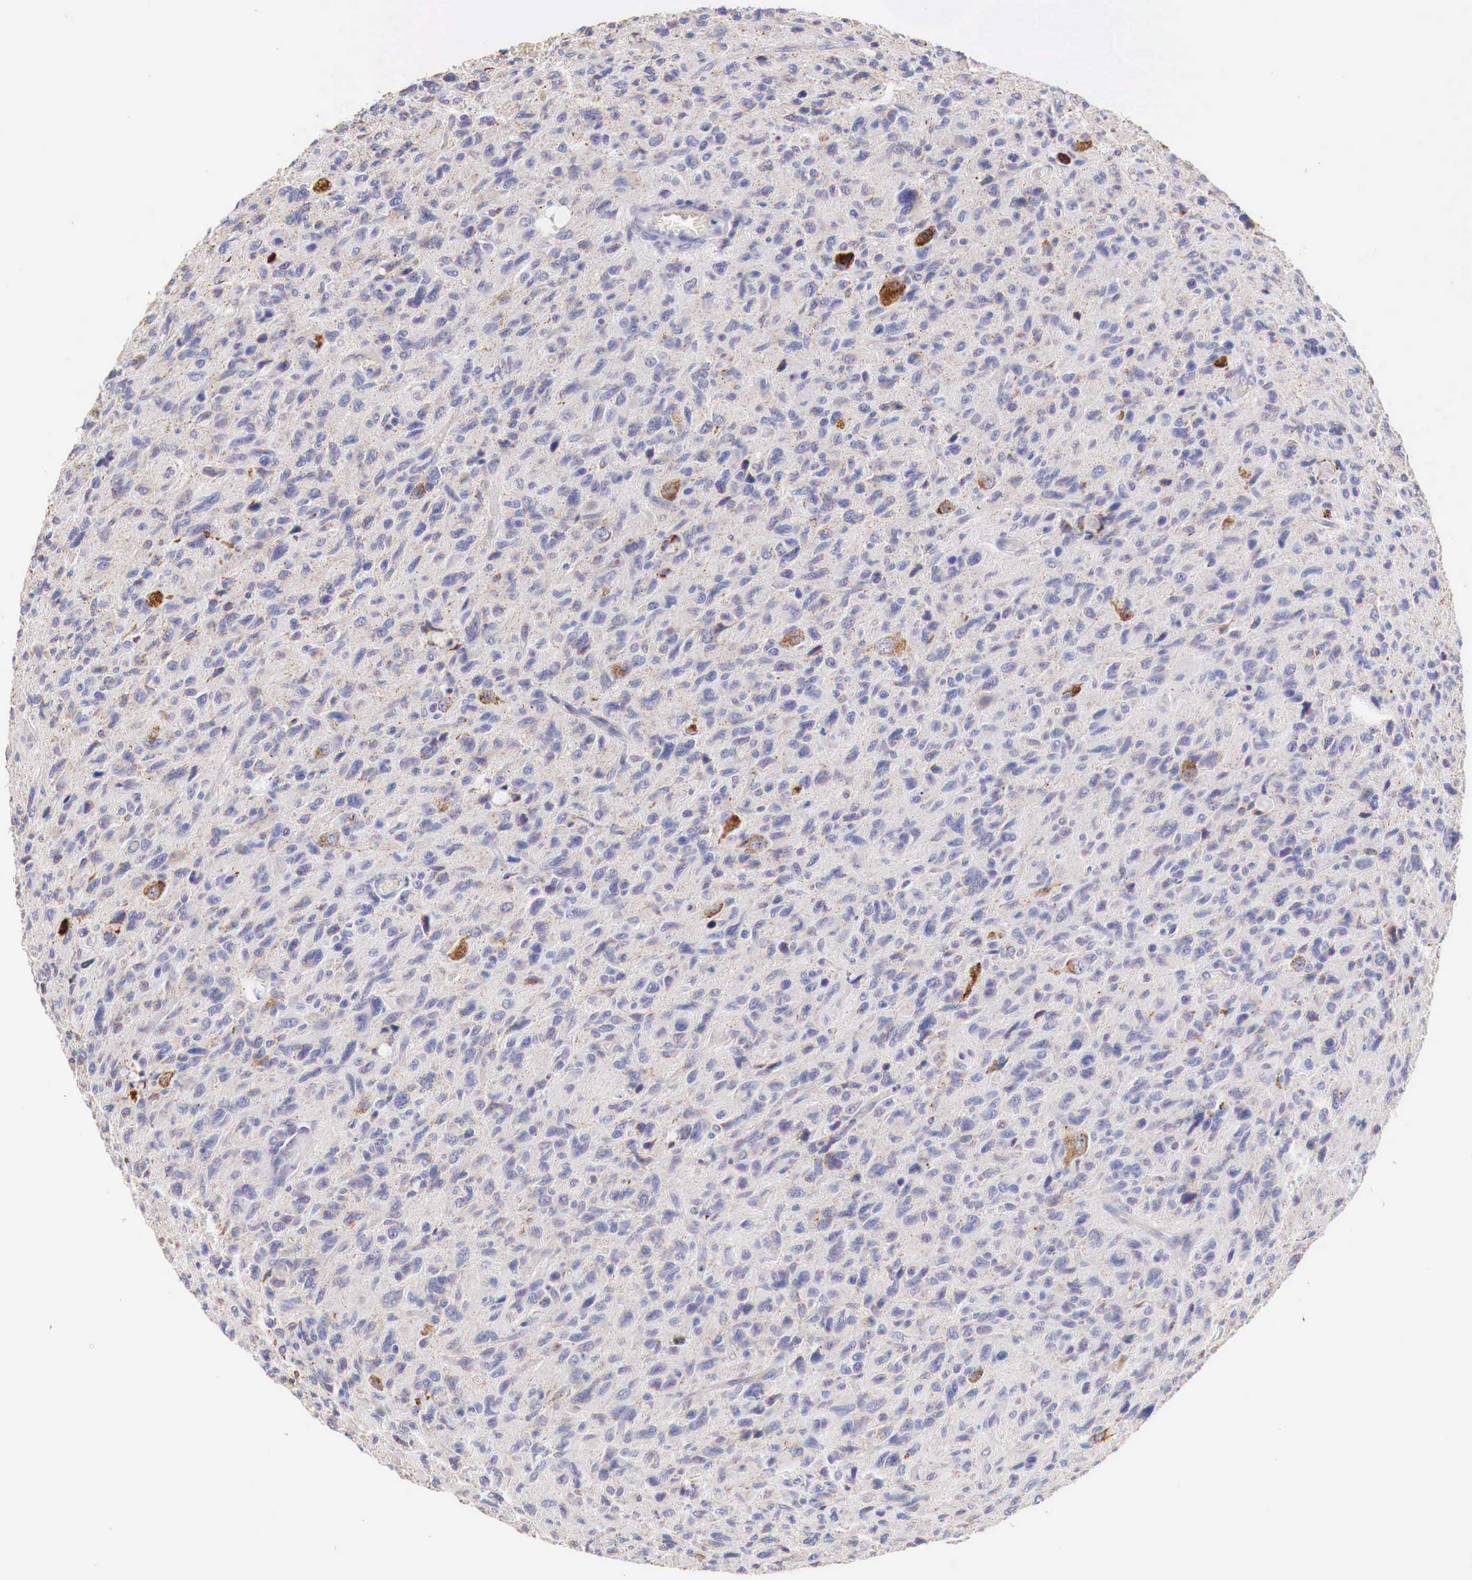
{"staining": {"intensity": "weak", "quantity": "<25%", "location": "cytoplasmic/membranous"}, "tissue": "glioma", "cell_type": "Tumor cells", "image_type": "cancer", "snomed": [{"axis": "morphology", "description": "Glioma, malignant, High grade"}, {"axis": "topography", "description": "Brain"}], "caption": "Glioma was stained to show a protein in brown. There is no significant staining in tumor cells.", "gene": "IDH3G", "patient": {"sex": "female", "age": 60}}